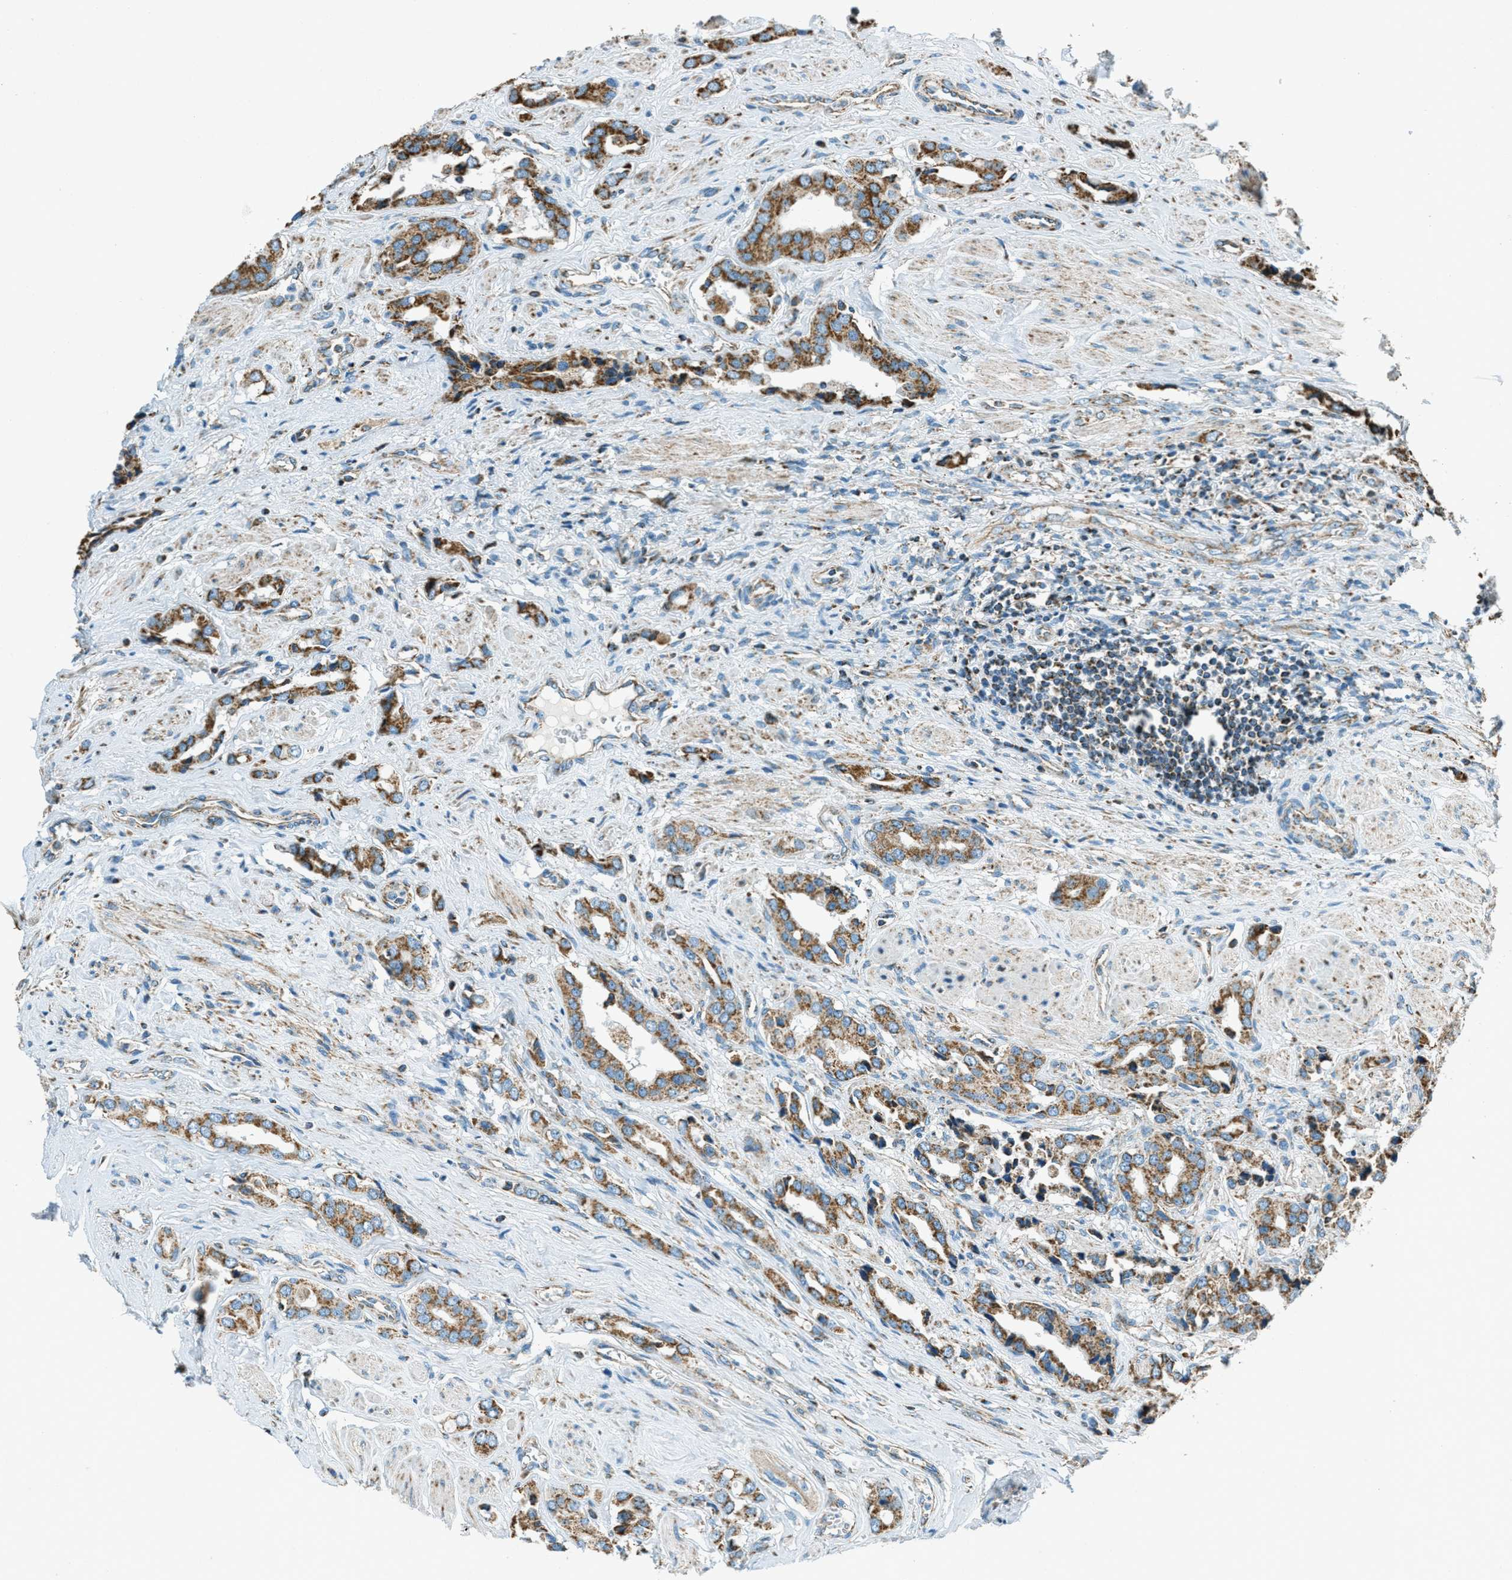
{"staining": {"intensity": "moderate", "quantity": ">75%", "location": "cytoplasmic/membranous"}, "tissue": "prostate cancer", "cell_type": "Tumor cells", "image_type": "cancer", "snomed": [{"axis": "morphology", "description": "Adenocarcinoma, High grade"}, {"axis": "topography", "description": "Prostate"}], "caption": "Prostate cancer (adenocarcinoma (high-grade)) stained with a protein marker exhibits moderate staining in tumor cells.", "gene": "CHST15", "patient": {"sex": "male", "age": 52}}